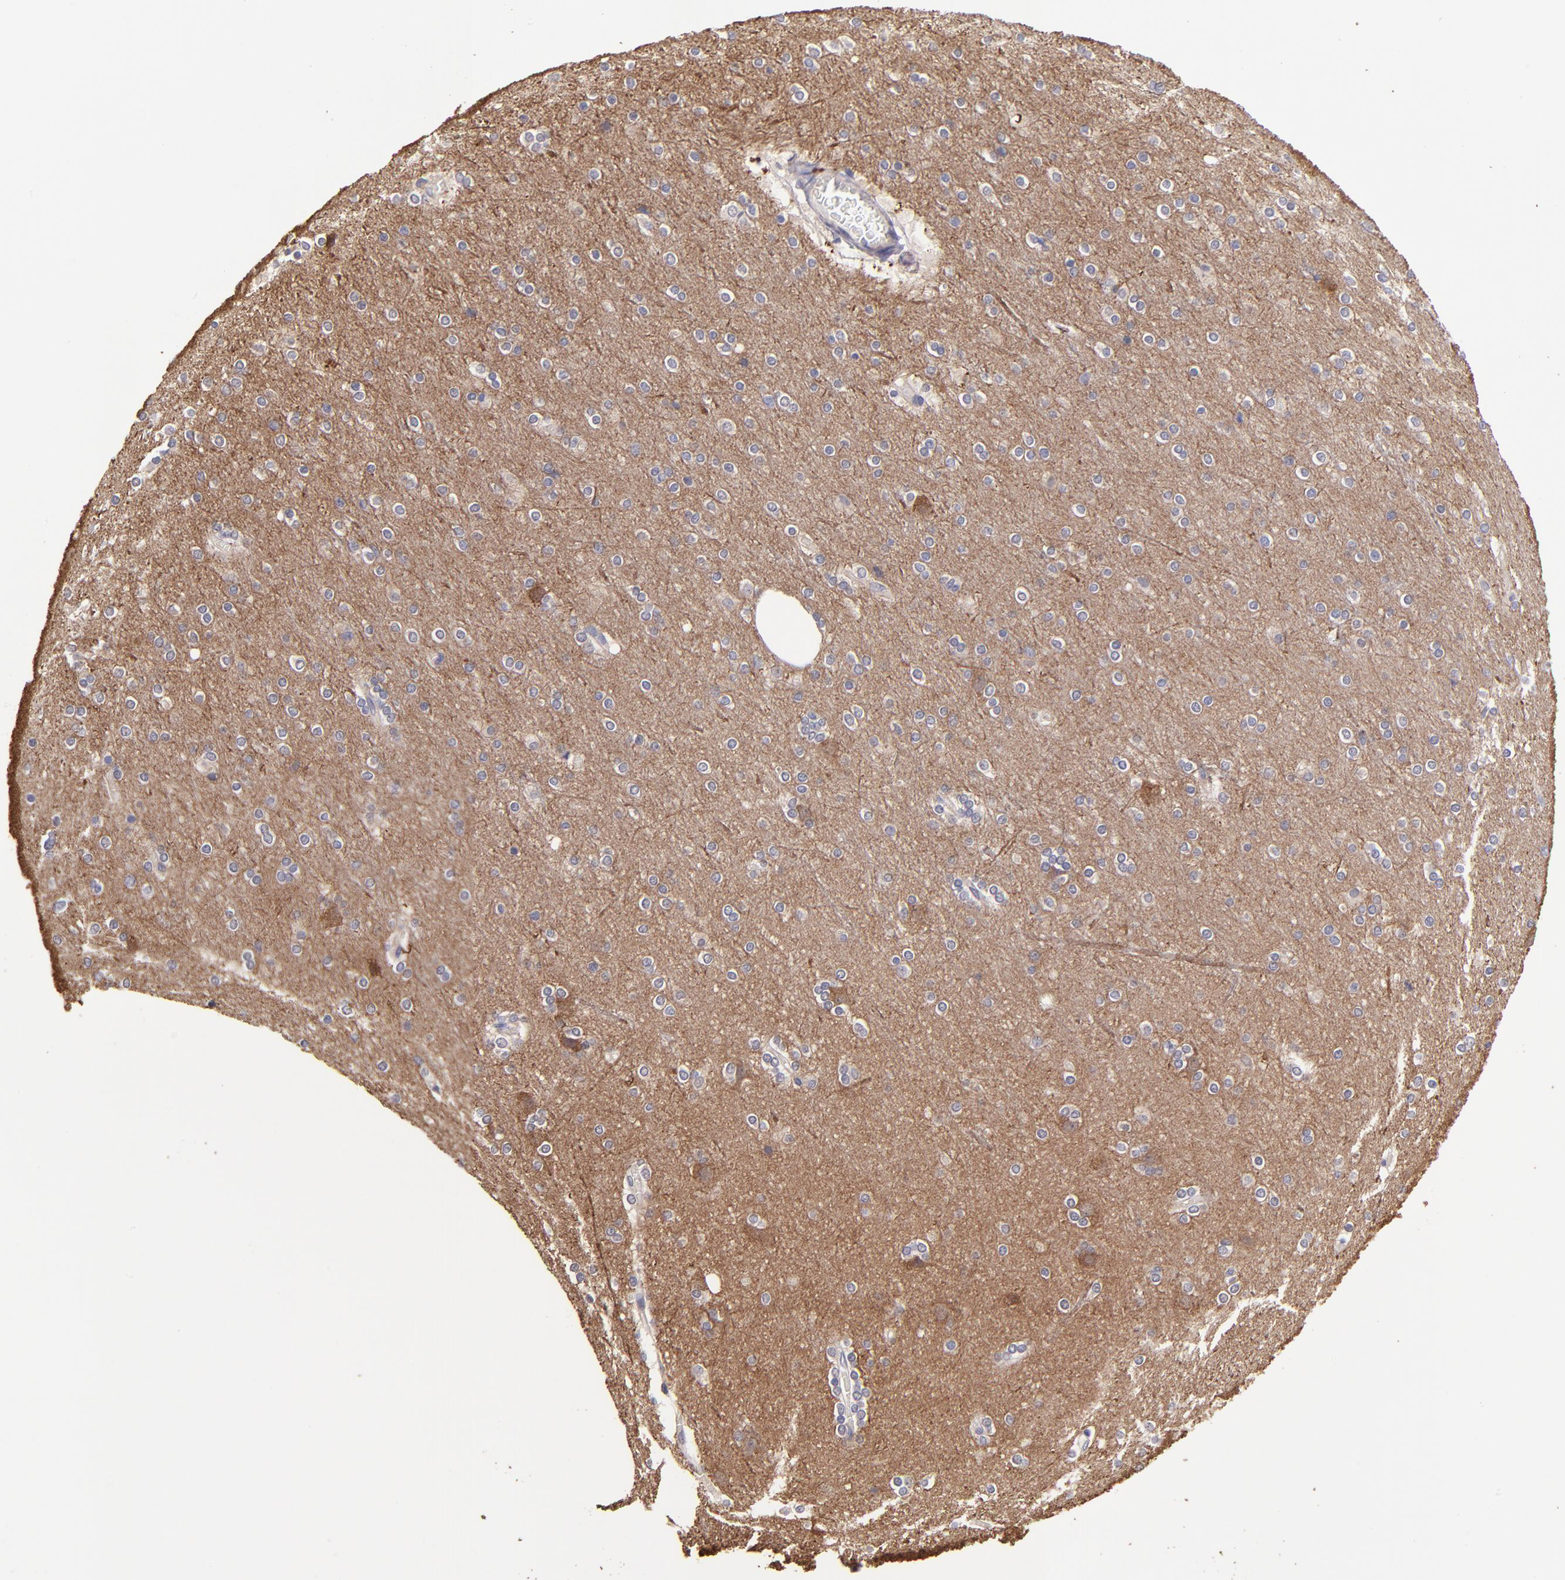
{"staining": {"intensity": "negative", "quantity": "none", "location": "none"}, "tissue": "cerebral cortex", "cell_type": "Endothelial cells", "image_type": "normal", "snomed": [{"axis": "morphology", "description": "Normal tissue, NOS"}, {"axis": "topography", "description": "Cerebral cortex"}], "caption": "This is a photomicrograph of immunohistochemistry staining of normal cerebral cortex, which shows no expression in endothelial cells. (Stains: DAB immunohistochemistry (IHC) with hematoxylin counter stain, Microscopy: brightfield microscopy at high magnification).", "gene": "NSF", "patient": {"sex": "female", "age": 54}}